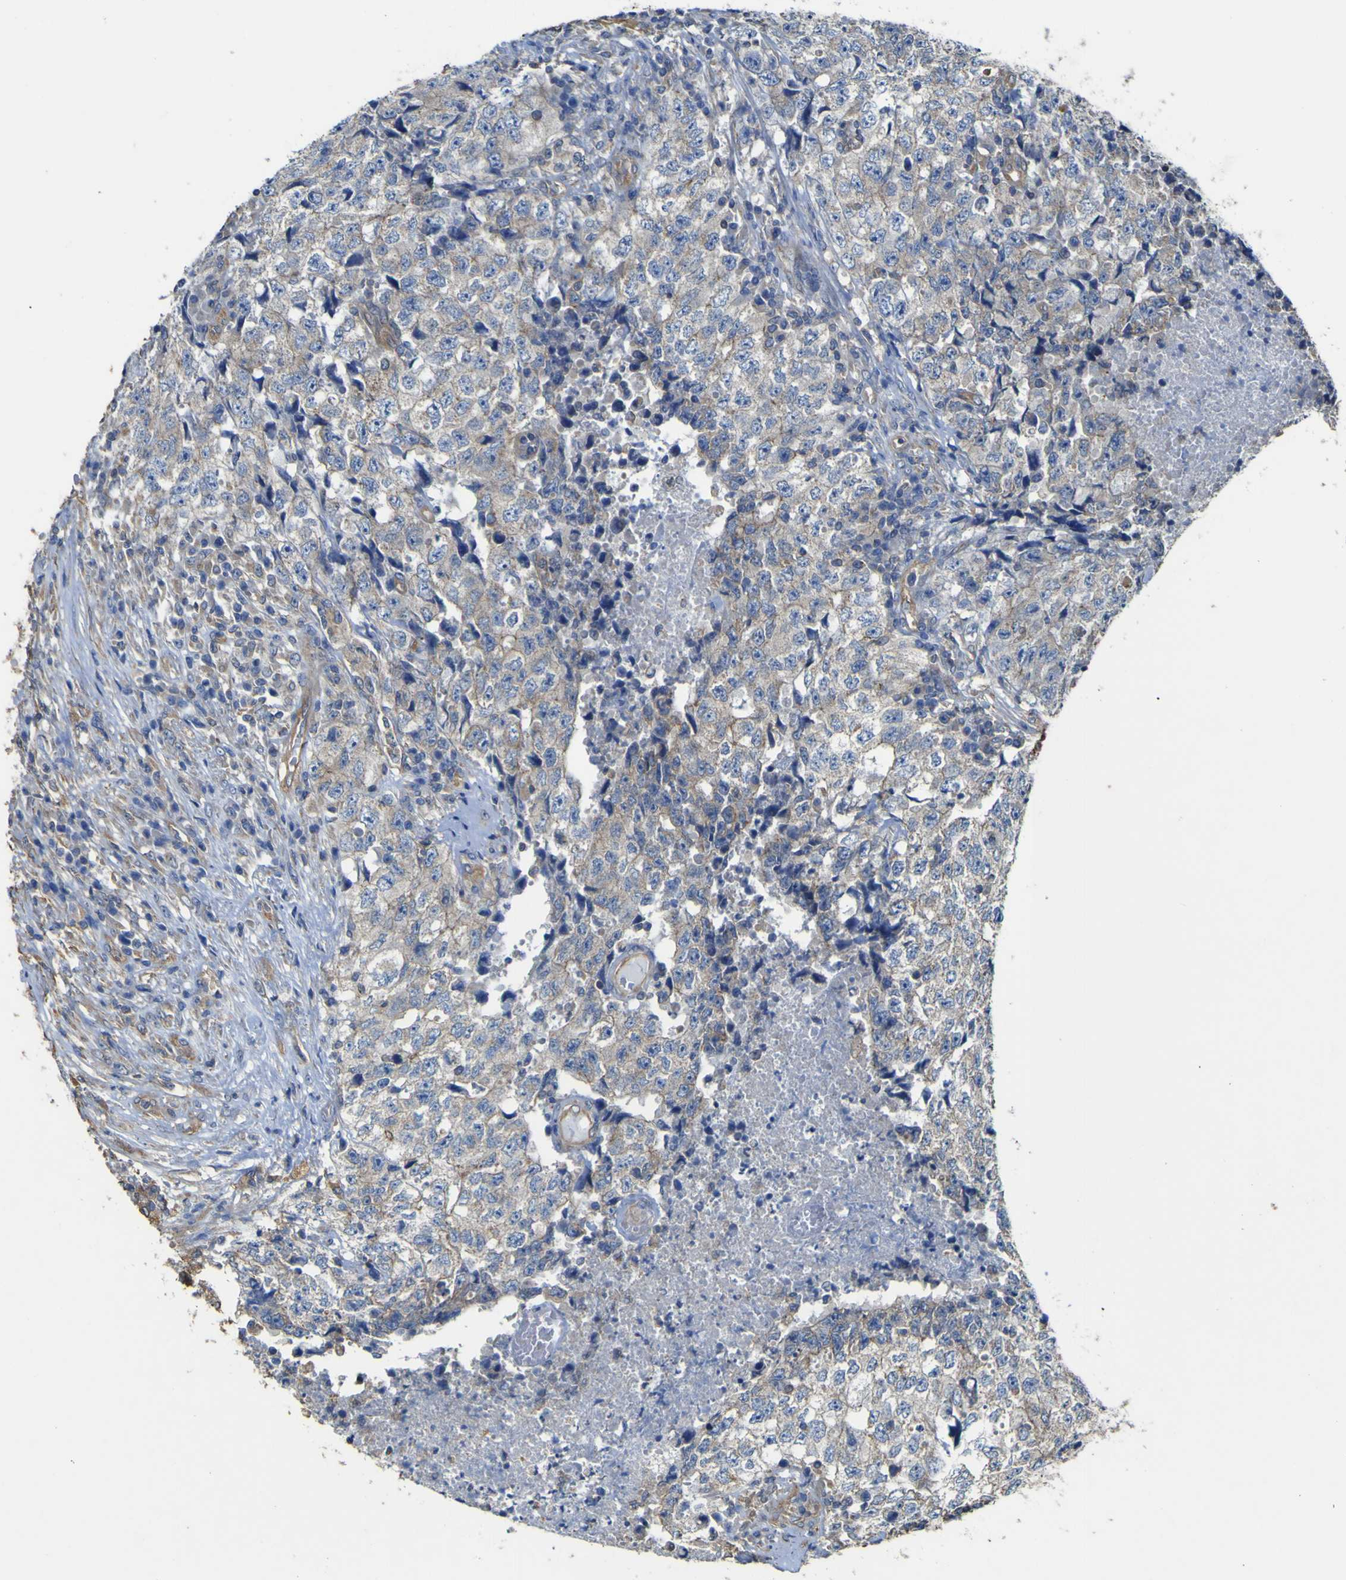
{"staining": {"intensity": "weak", "quantity": "<25%", "location": "cytoplasmic/membranous"}, "tissue": "testis cancer", "cell_type": "Tumor cells", "image_type": "cancer", "snomed": [{"axis": "morphology", "description": "Necrosis, NOS"}, {"axis": "morphology", "description": "Carcinoma, Embryonal, NOS"}, {"axis": "topography", "description": "Testis"}], "caption": "Protein analysis of testis embryonal carcinoma displays no significant positivity in tumor cells.", "gene": "TNFSF15", "patient": {"sex": "male", "age": 19}}